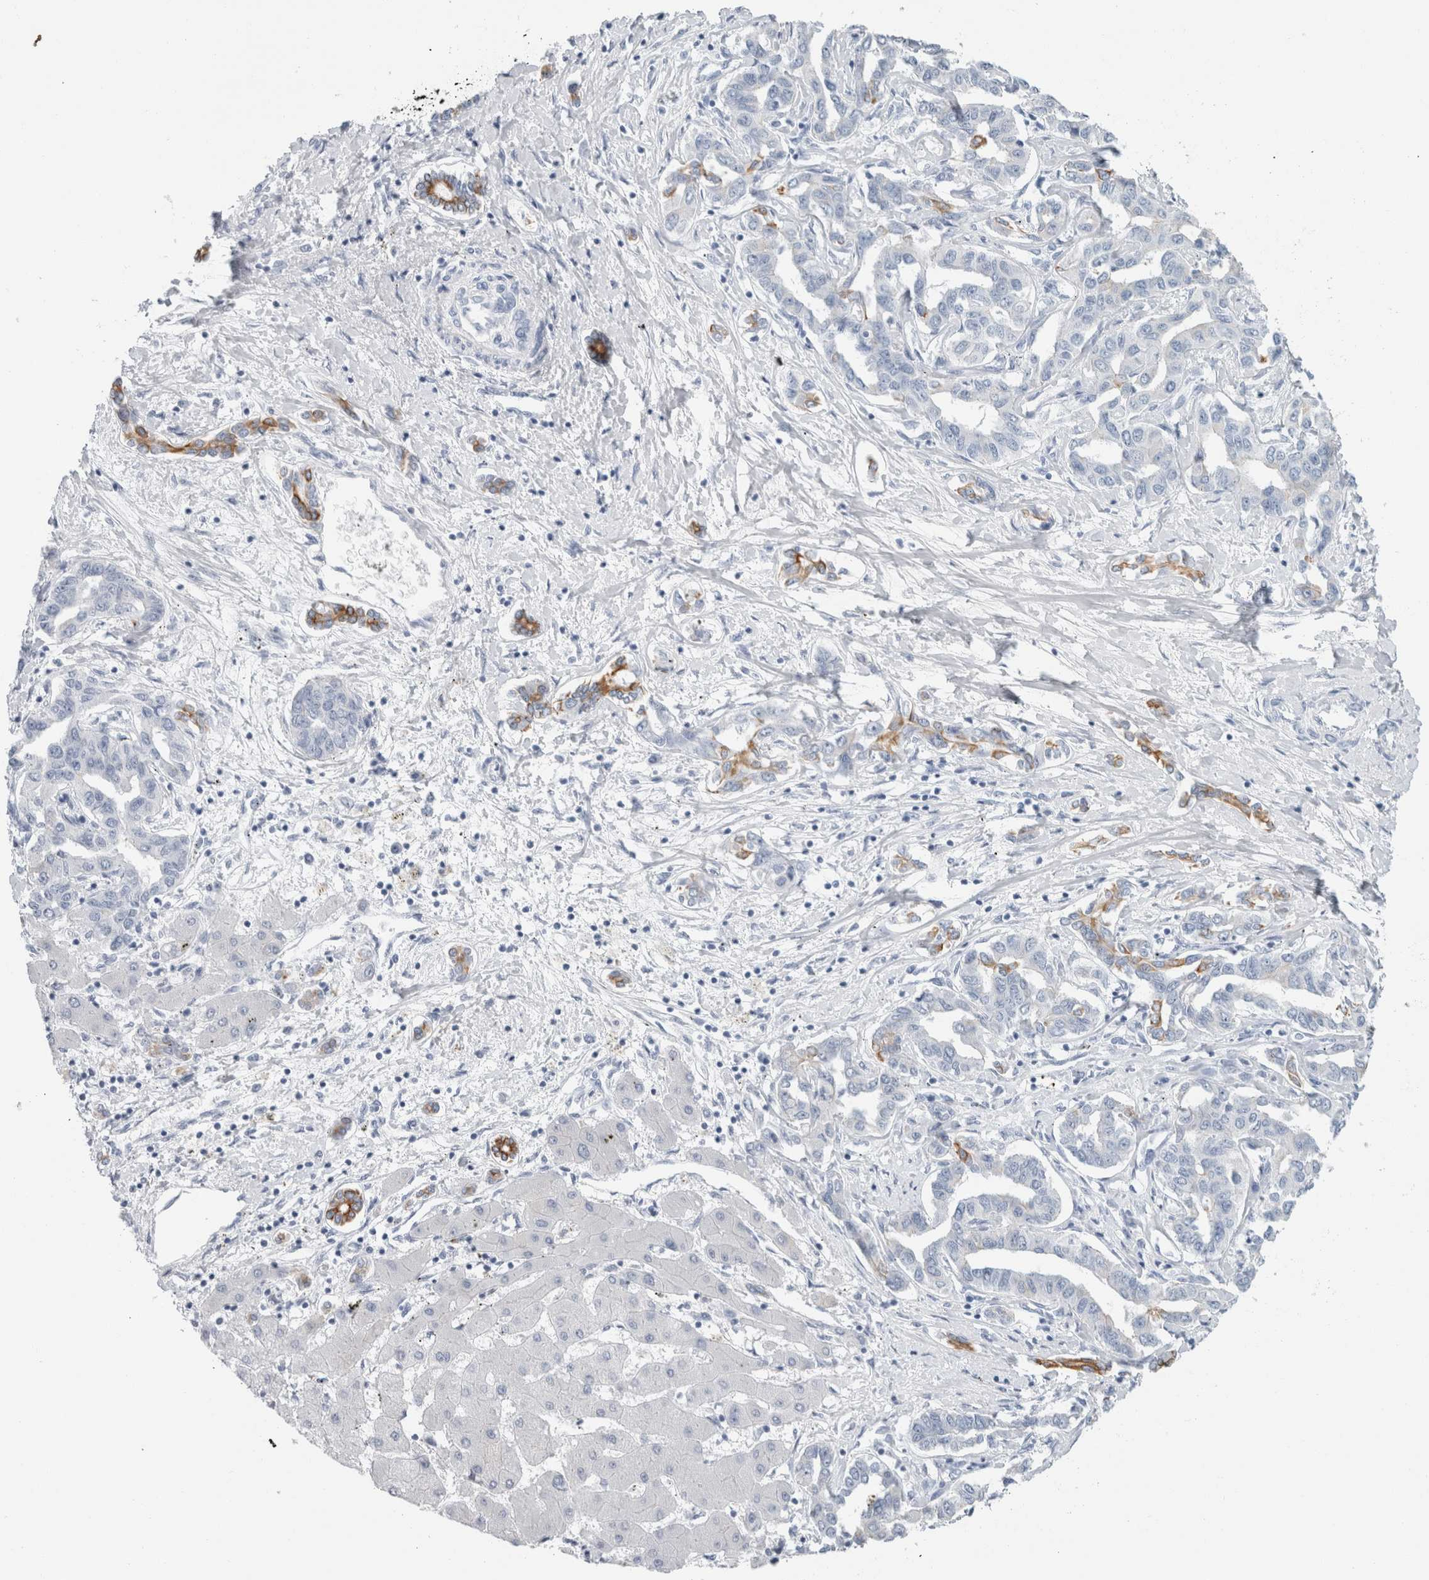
{"staining": {"intensity": "negative", "quantity": "none", "location": "none"}, "tissue": "liver cancer", "cell_type": "Tumor cells", "image_type": "cancer", "snomed": [{"axis": "morphology", "description": "Cholangiocarcinoma"}, {"axis": "topography", "description": "Liver"}], "caption": "This is an immunohistochemistry (IHC) micrograph of human cholangiocarcinoma (liver). There is no staining in tumor cells.", "gene": "RPH3AL", "patient": {"sex": "male", "age": 59}}